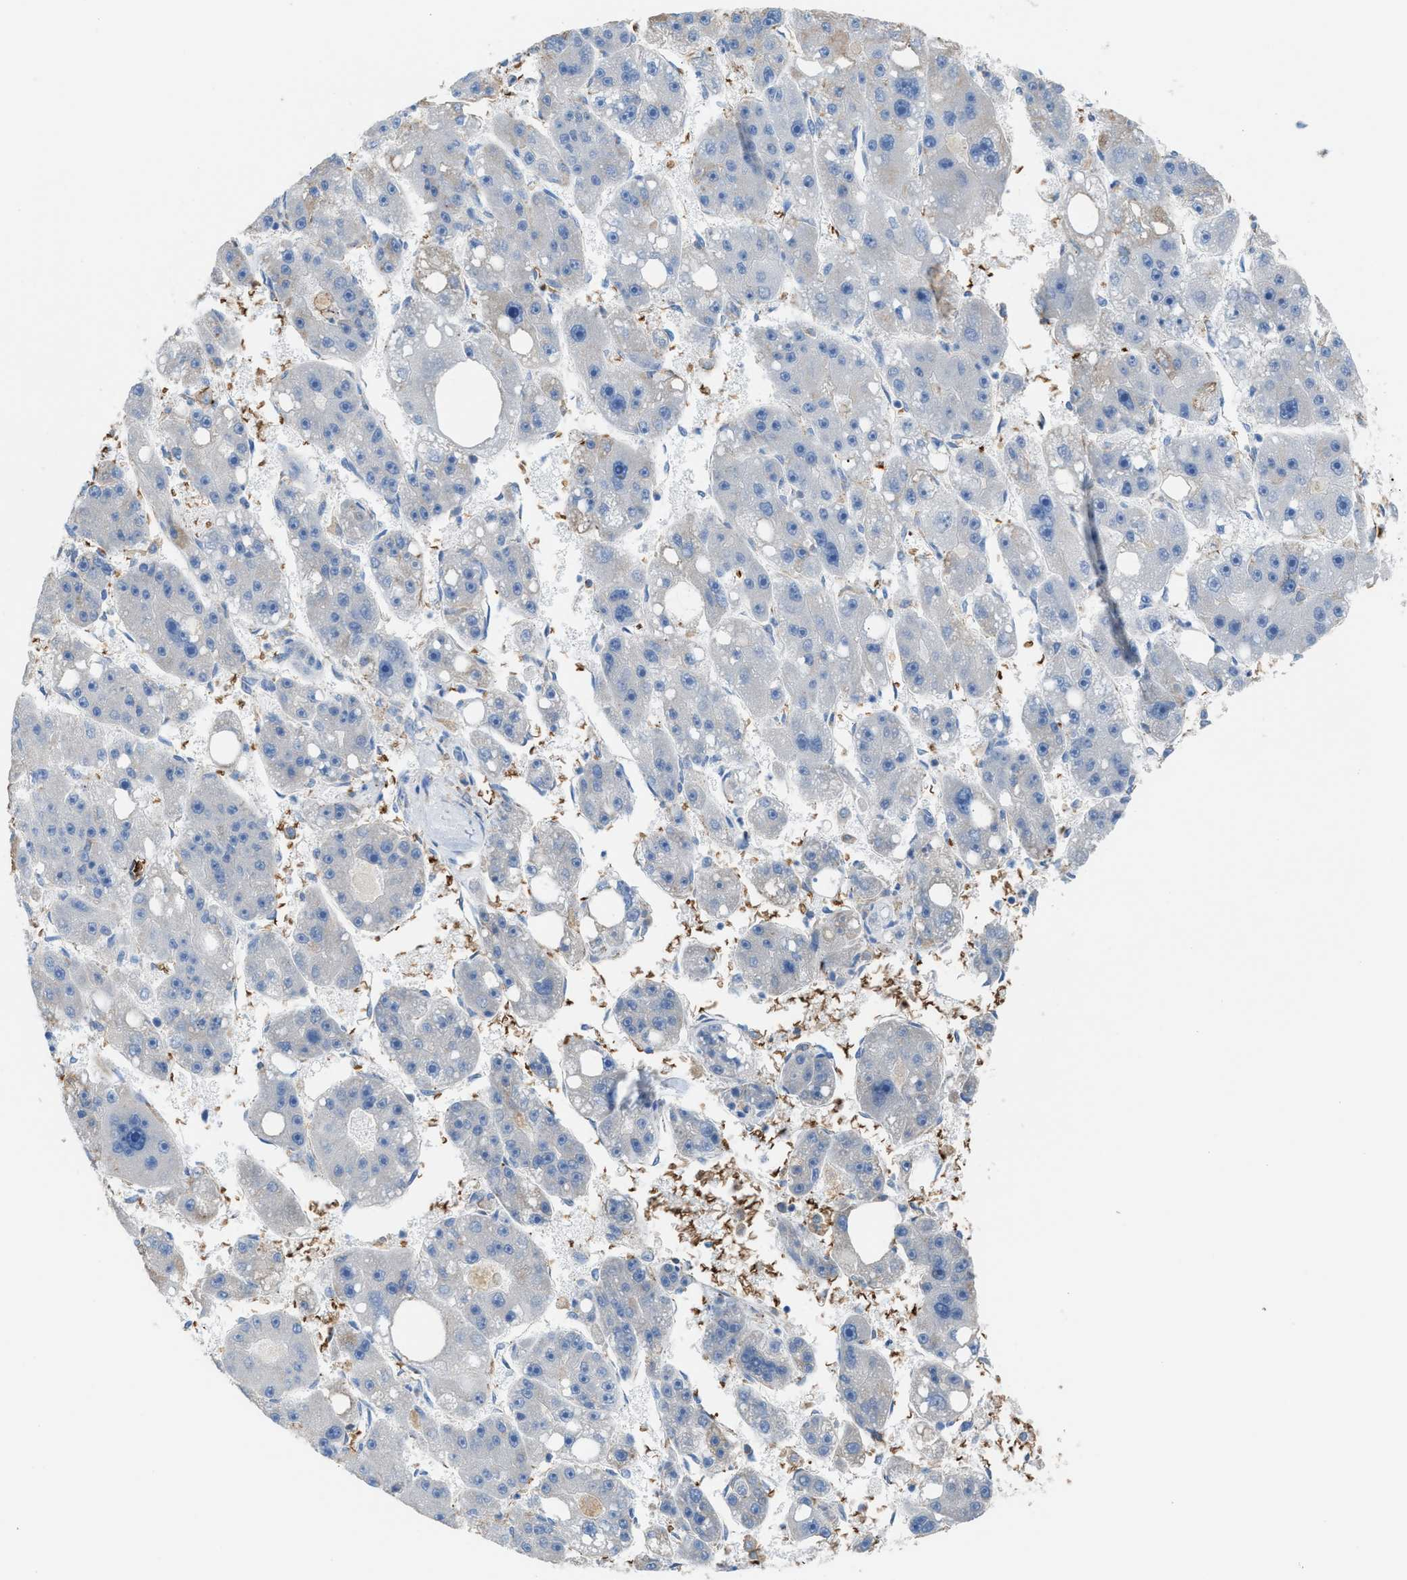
{"staining": {"intensity": "negative", "quantity": "none", "location": "none"}, "tissue": "liver cancer", "cell_type": "Tumor cells", "image_type": "cancer", "snomed": [{"axis": "morphology", "description": "Carcinoma, Hepatocellular, NOS"}, {"axis": "topography", "description": "Liver"}], "caption": "A photomicrograph of human liver cancer is negative for staining in tumor cells.", "gene": "CA3", "patient": {"sex": "female", "age": 61}}